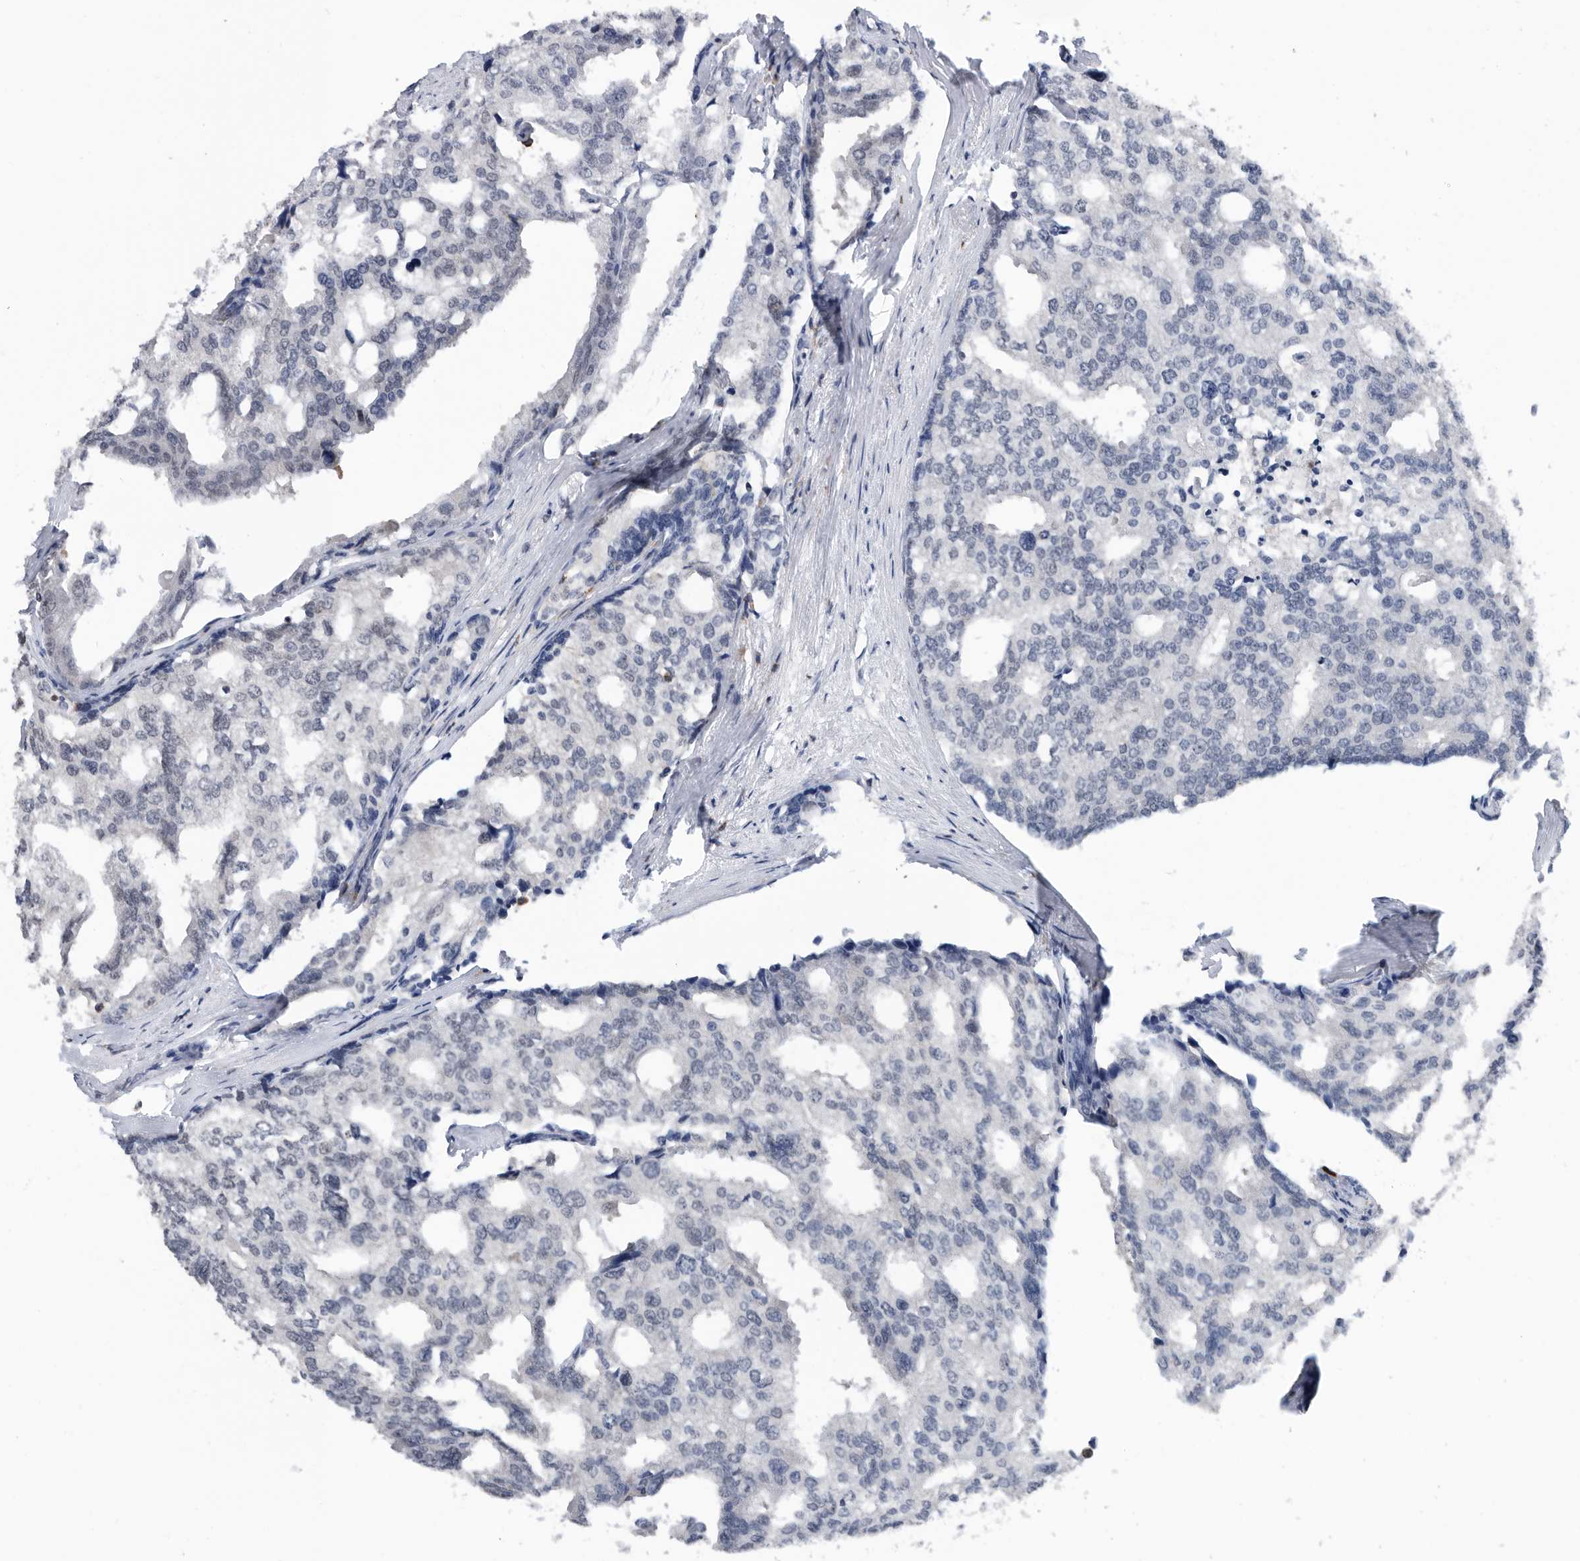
{"staining": {"intensity": "negative", "quantity": "none", "location": "none"}, "tissue": "prostate cancer", "cell_type": "Tumor cells", "image_type": "cancer", "snomed": [{"axis": "morphology", "description": "Adenocarcinoma, High grade"}, {"axis": "topography", "description": "Prostate"}], "caption": "Protein analysis of prostate high-grade adenocarcinoma shows no significant expression in tumor cells.", "gene": "ZNF260", "patient": {"sex": "male", "age": 50}}